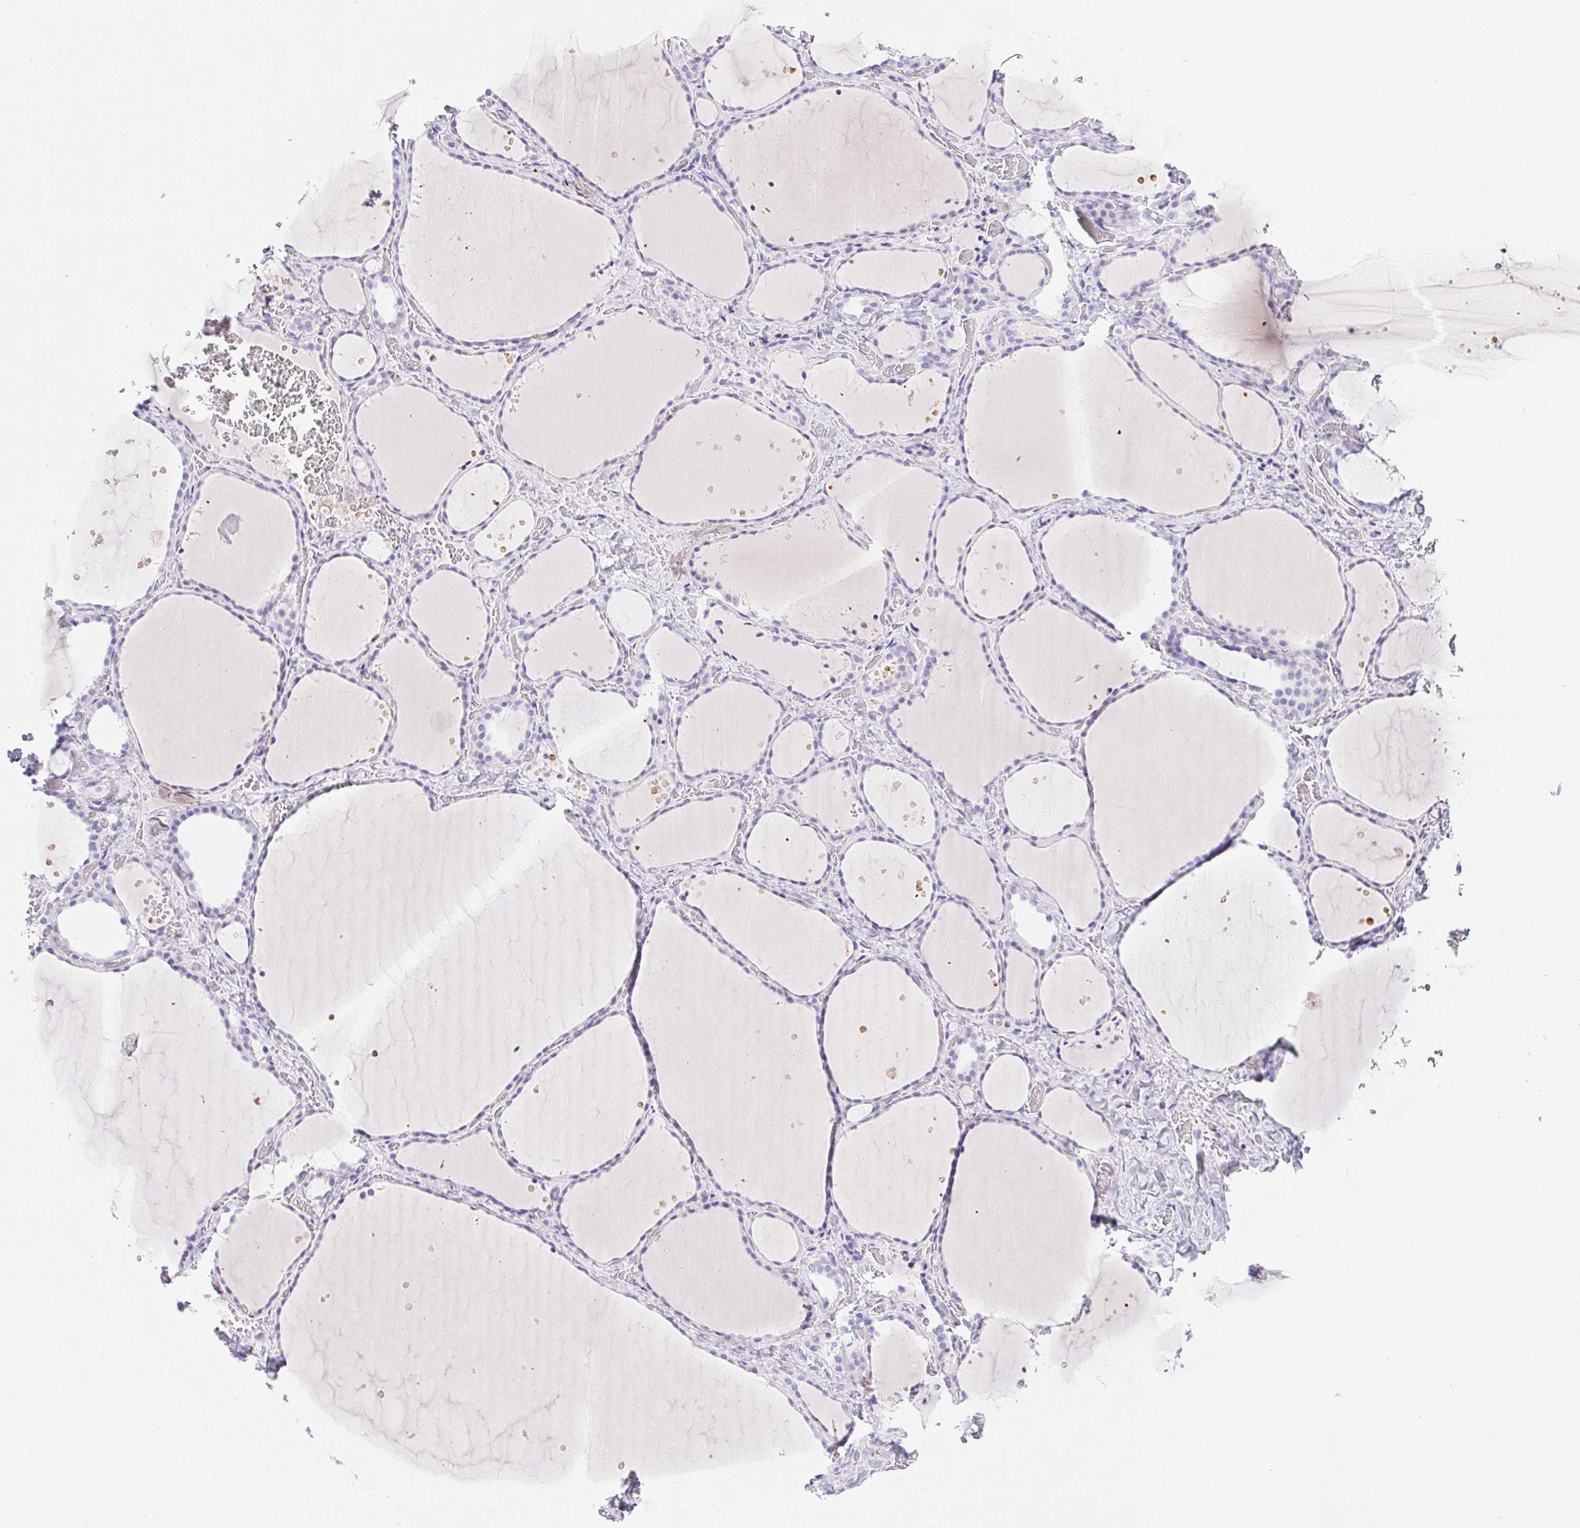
{"staining": {"intensity": "negative", "quantity": "none", "location": "none"}, "tissue": "thyroid gland", "cell_type": "Glandular cells", "image_type": "normal", "snomed": [{"axis": "morphology", "description": "Normal tissue, NOS"}, {"axis": "topography", "description": "Thyroid gland"}], "caption": "Immunohistochemical staining of normal human thyroid gland displays no significant staining in glandular cells.", "gene": "PNLIP", "patient": {"sex": "female", "age": 36}}